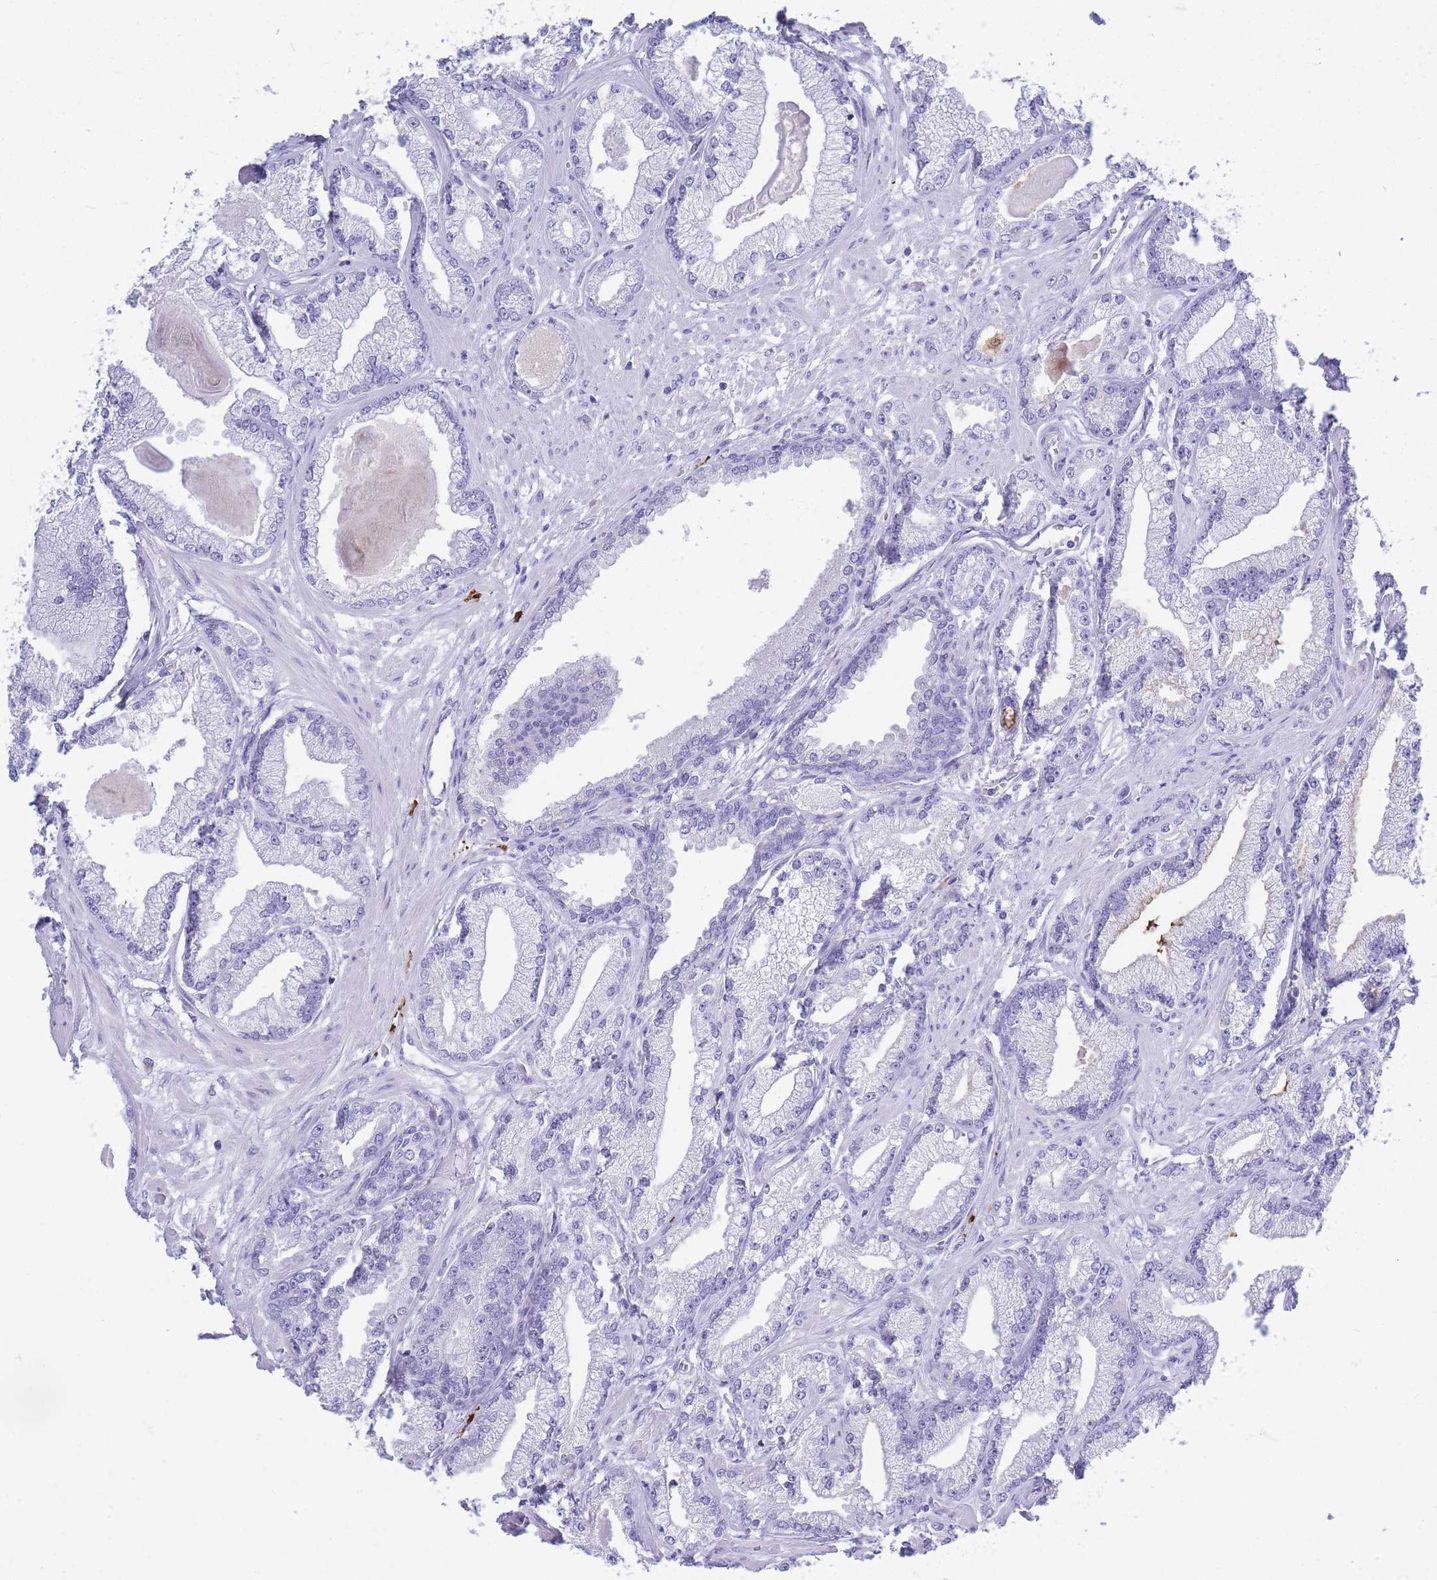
{"staining": {"intensity": "negative", "quantity": "none", "location": "none"}, "tissue": "prostate cancer", "cell_type": "Tumor cells", "image_type": "cancer", "snomed": [{"axis": "morphology", "description": "Adenocarcinoma, Low grade"}, {"axis": "topography", "description": "Prostate"}], "caption": "Immunohistochemical staining of human prostate cancer (adenocarcinoma (low-grade)) demonstrates no significant expression in tumor cells. The staining is performed using DAB brown chromogen with nuclei counter-stained in using hematoxylin.", "gene": "ZFP62", "patient": {"sex": "male", "age": 64}}